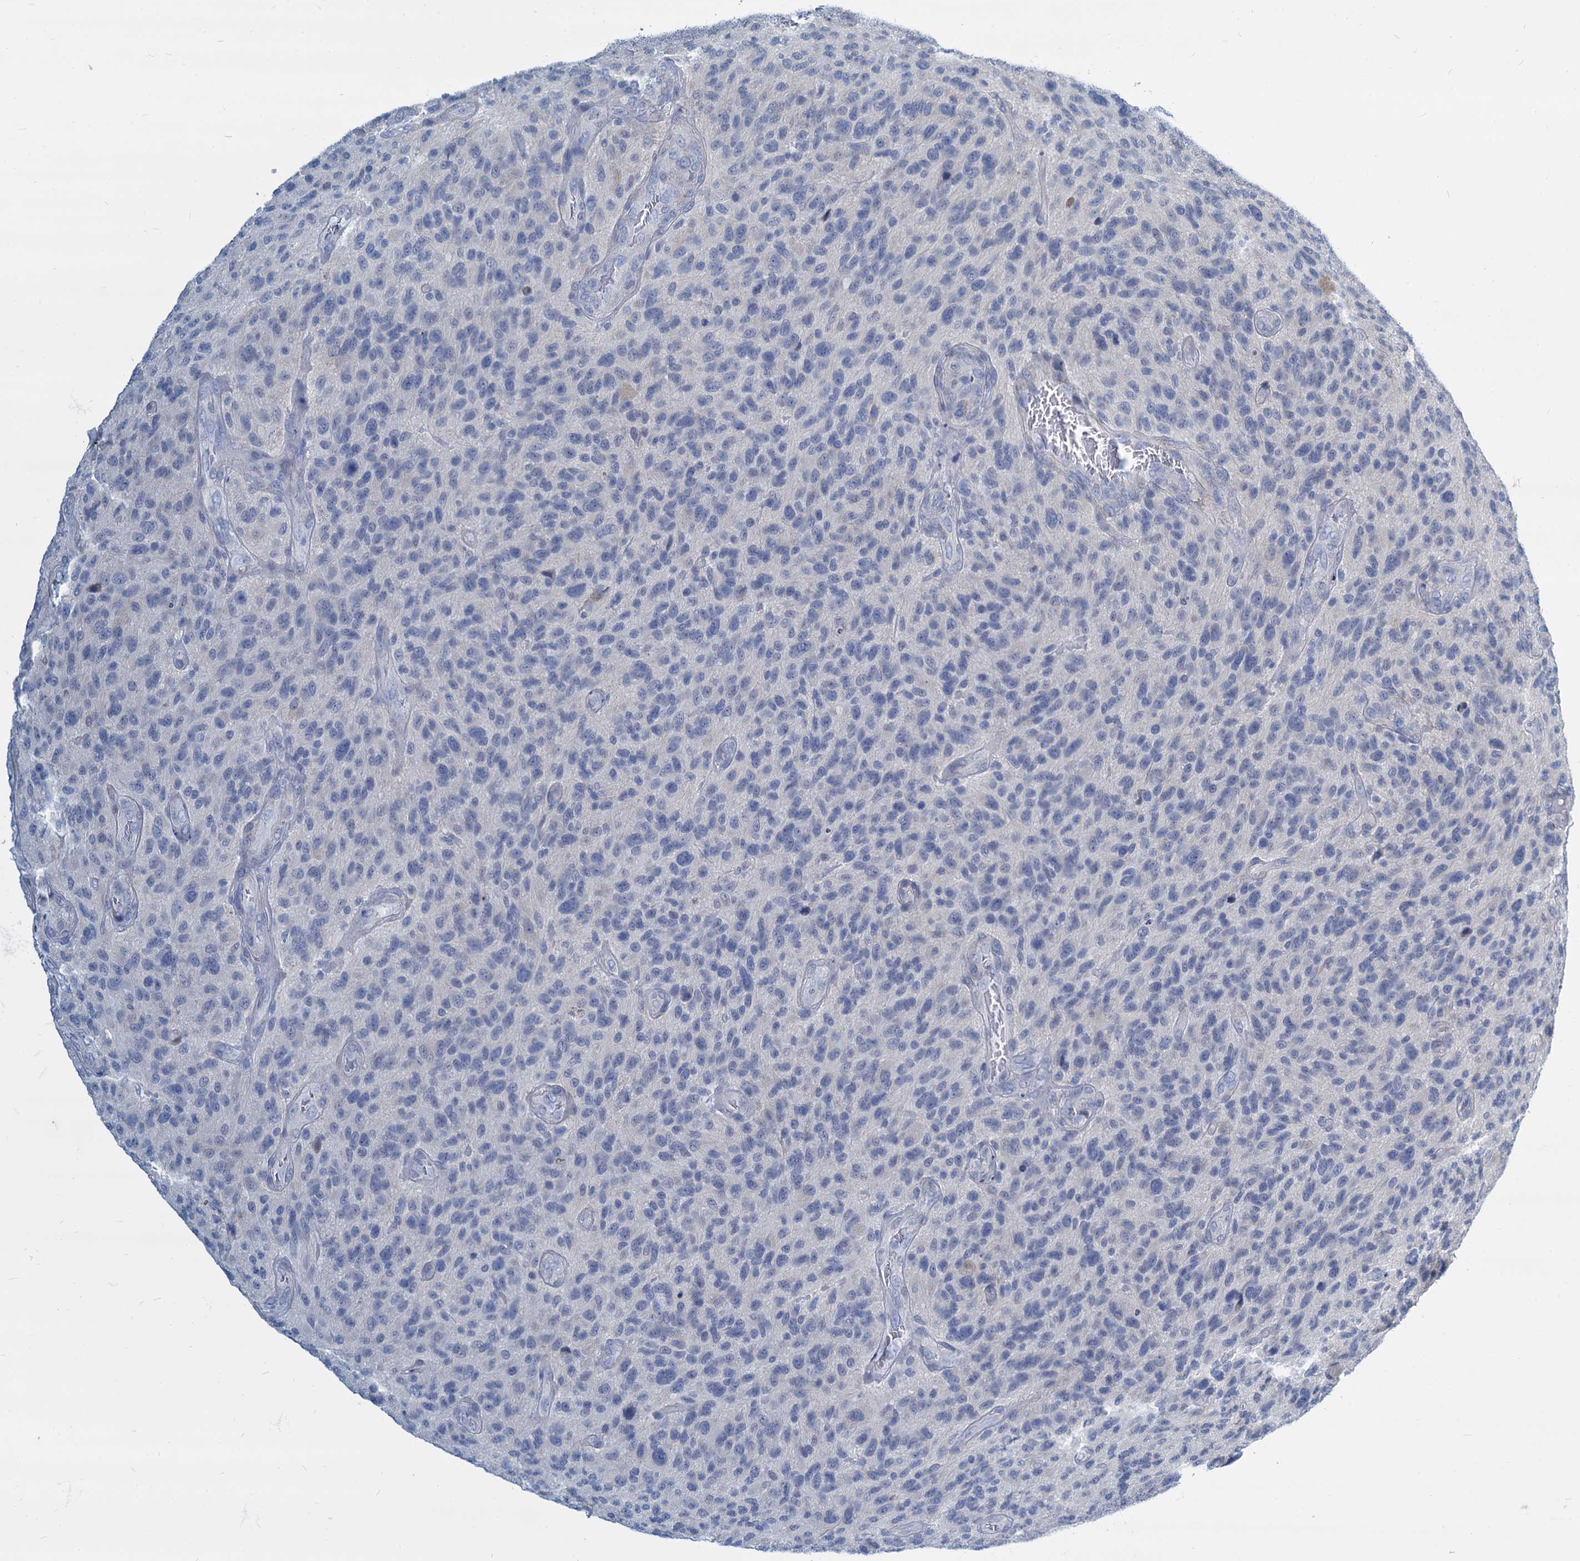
{"staining": {"intensity": "negative", "quantity": "none", "location": "none"}, "tissue": "glioma", "cell_type": "Tumor cells", "image_type": "cancer", "snomed": [{"axis": "morphology", "description": "Glioma, malignant, High grade"}, {"axis": "topography", "description": "Brain"}], "caption": "High-grade glioma (malignant) was stained to show a protein in brown. There is no significant expression in tumor cells. (DAB immunohistochemistry (IHC), high magnification).", "gene": "GSTM3", "patient": {"sex": "male", "age": 47}}